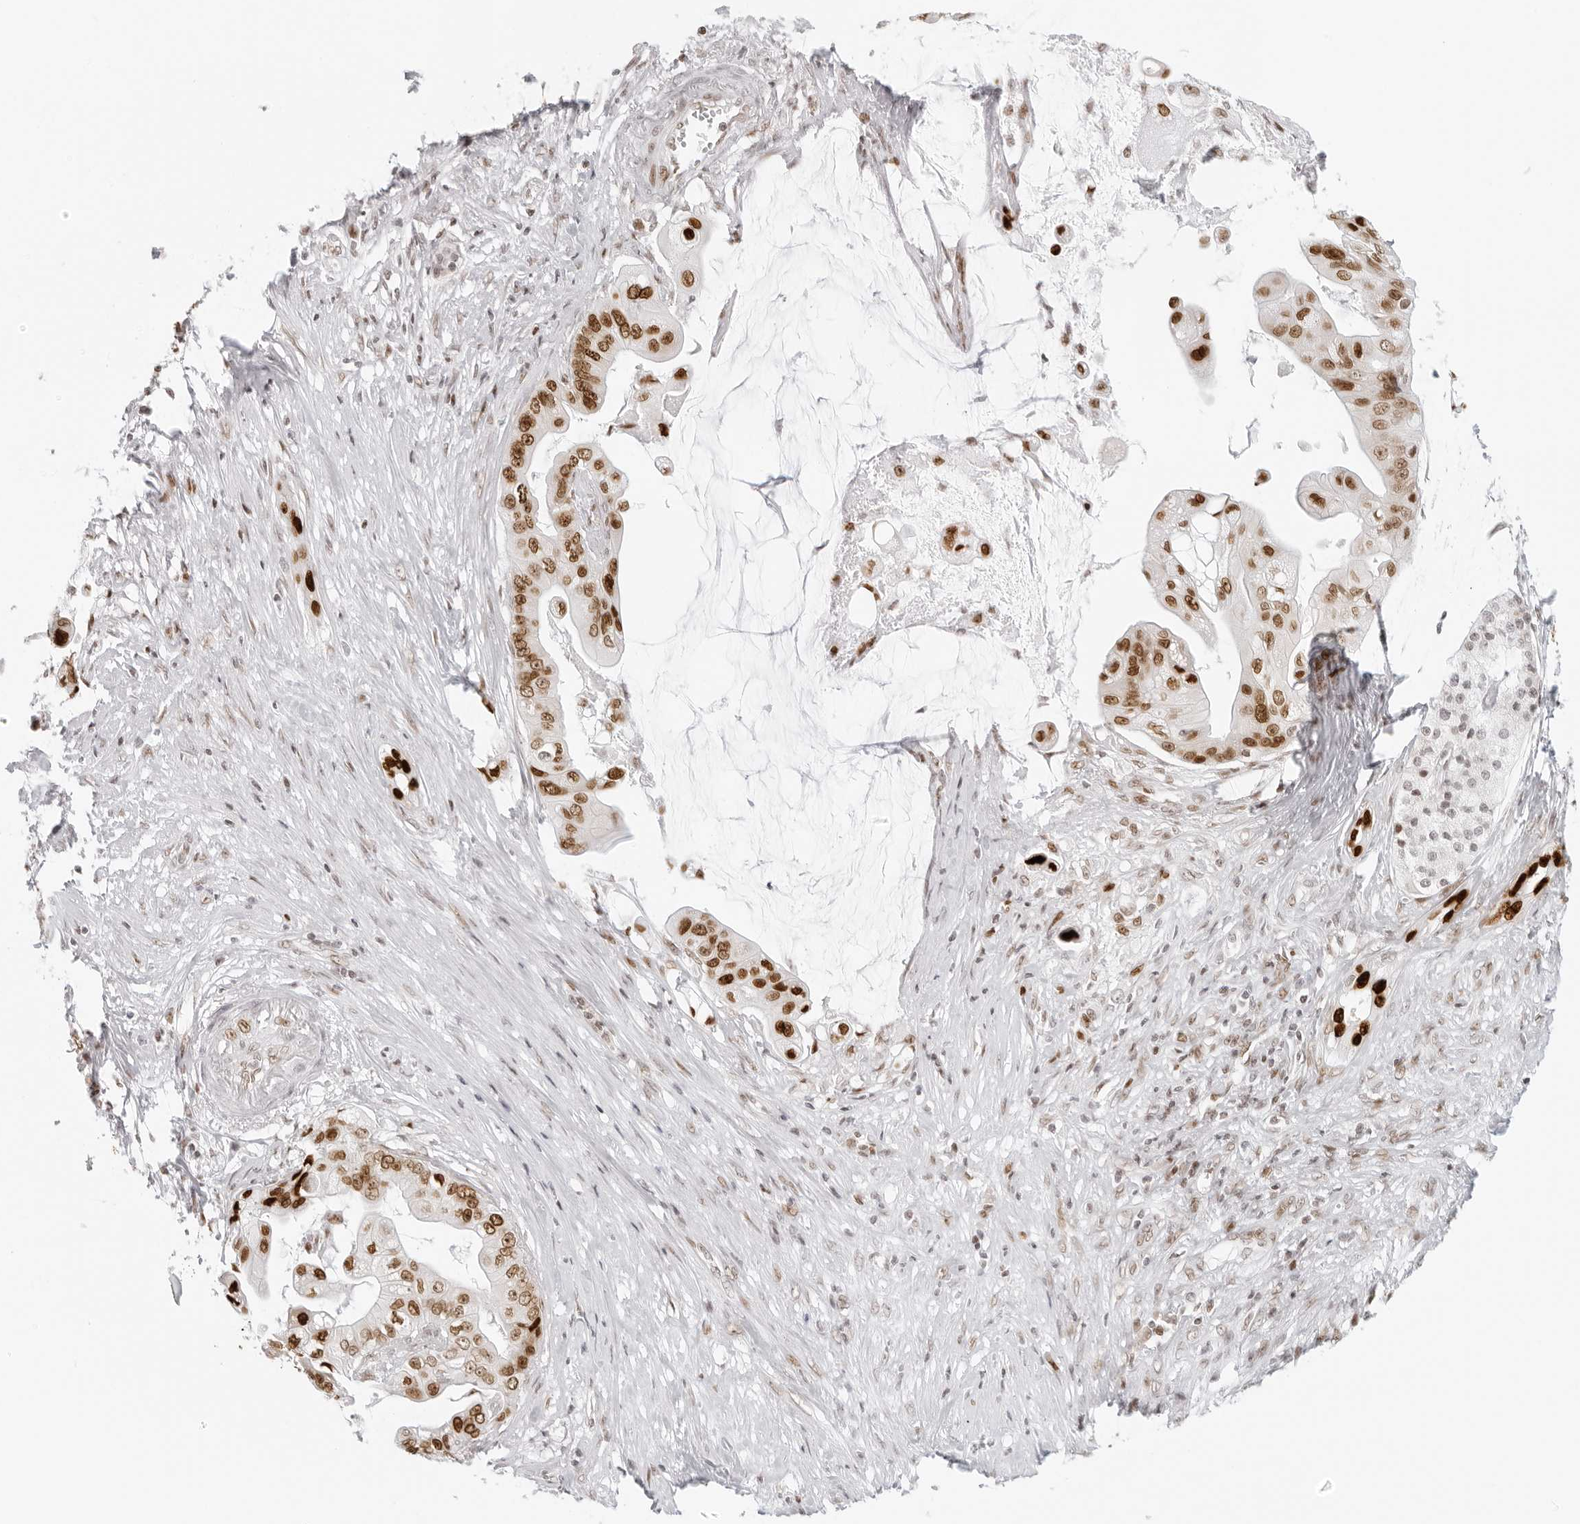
{"staining": {"intensity": "moderate", "quantity": ">75%", "location": "nuclear"}, "tissue": "pancreatic cancer", "cell_type": "Tumor cells", "image_type": "cancer", "snomed": [{"axis": "morphology", "description": "Adenocarcinoma, NOS"}, {"axis": "topography", "description": "Pancreas"}], "caption": "Pancreatic adenocarcinoma stained for a protein demonstrates moderate nuclear positivity in tumor cells.", "gene": "RCC1", "patient": {"sex": "female", "age": 75}}